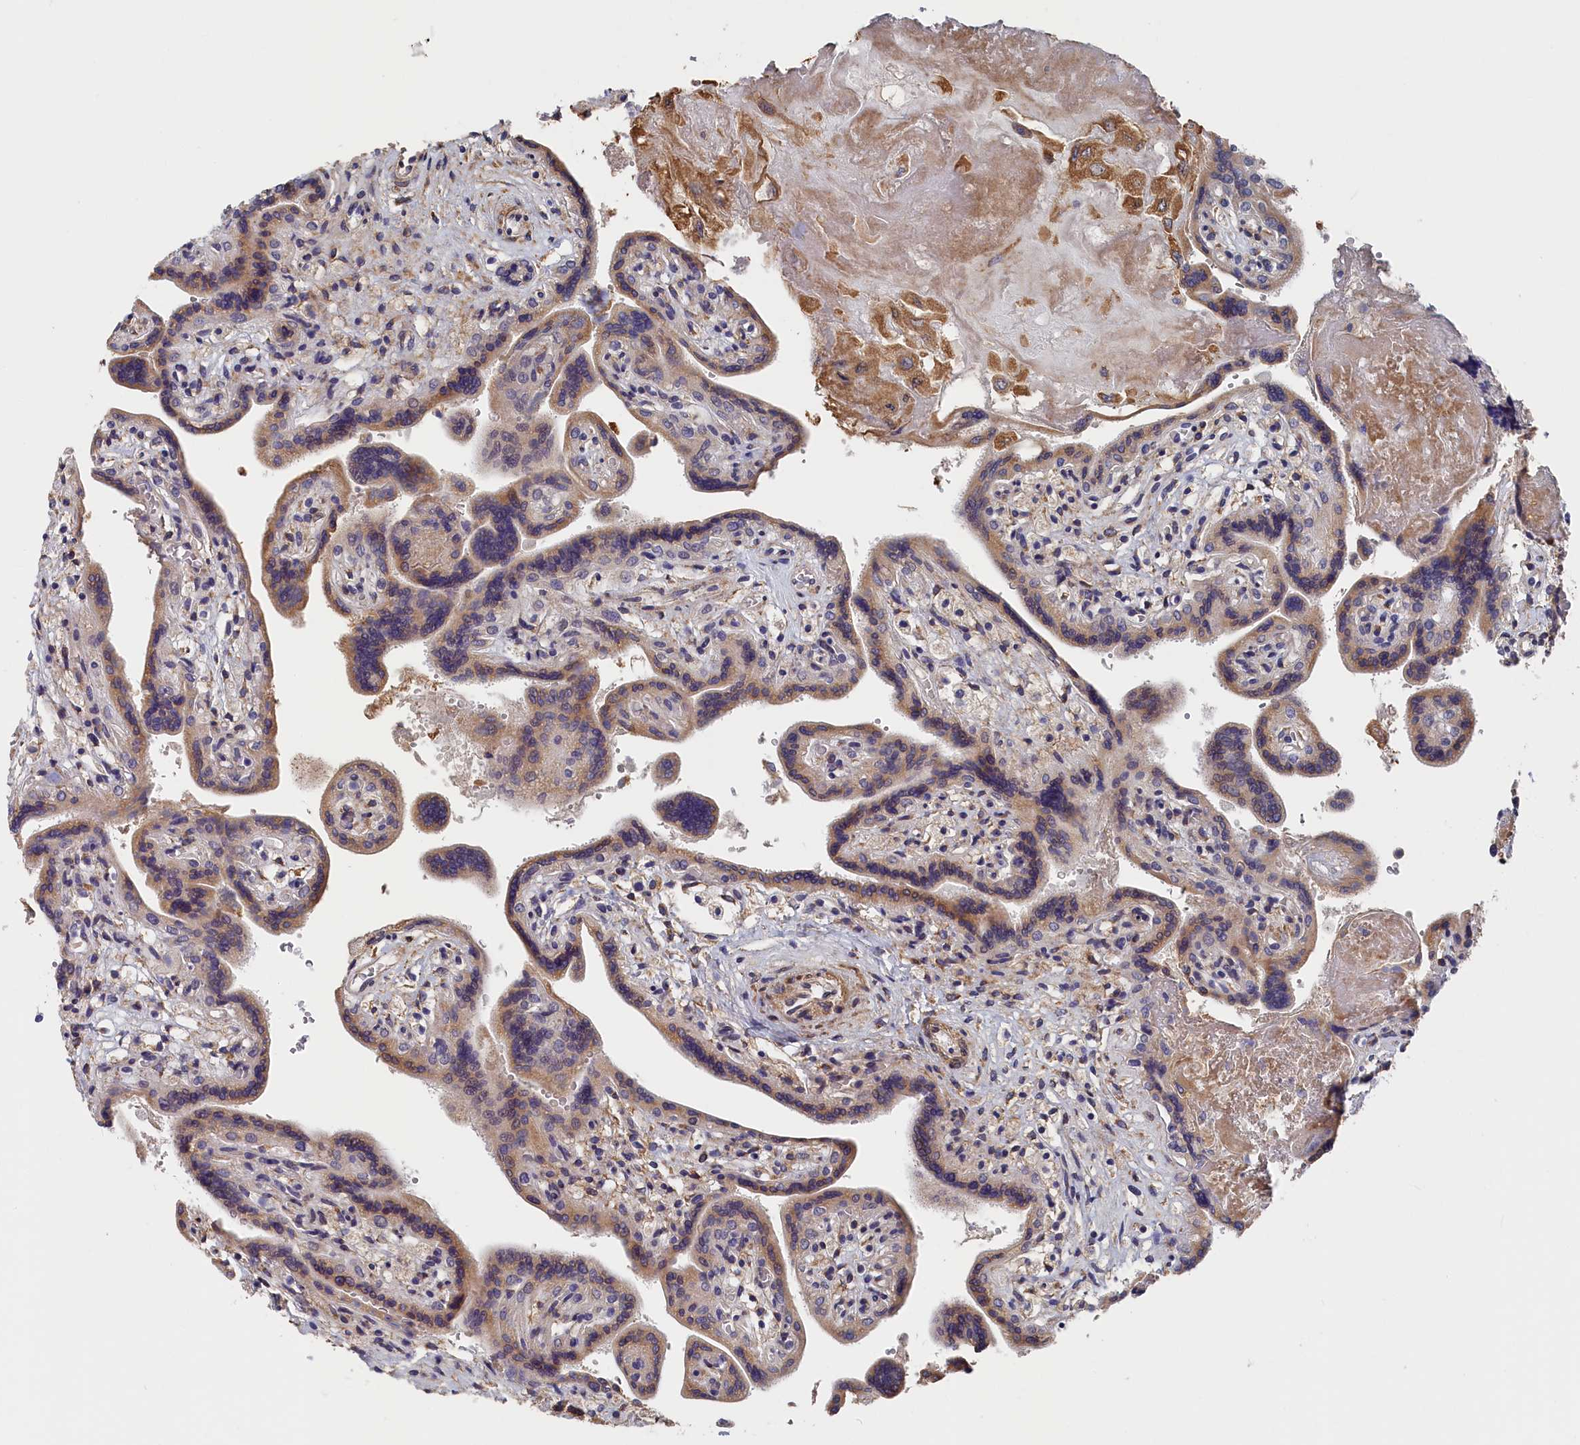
{"staining": {"intensity": "moderate", "quantity": "25%-75%", "location": "cytoplasmic/membranous"}, "tissue": "placenta", "cell_type": "Trophoblastic cells", "image_type": "normal", "snomed": [{"axis": "morphology", "description": "Normal tissue, NOS"}, {"axis": "topography", "description": "Placenta"}], "caption": "IHC photomicrograph of normal human placenta stained for a protein (brown), which reveals medium levels of moderate cytoplasmic/membranous positivity in about 25%-75% of trophoblastic cells.", "gene": "CYB5D2", "patient": {"sex": "female", "age": 37}}